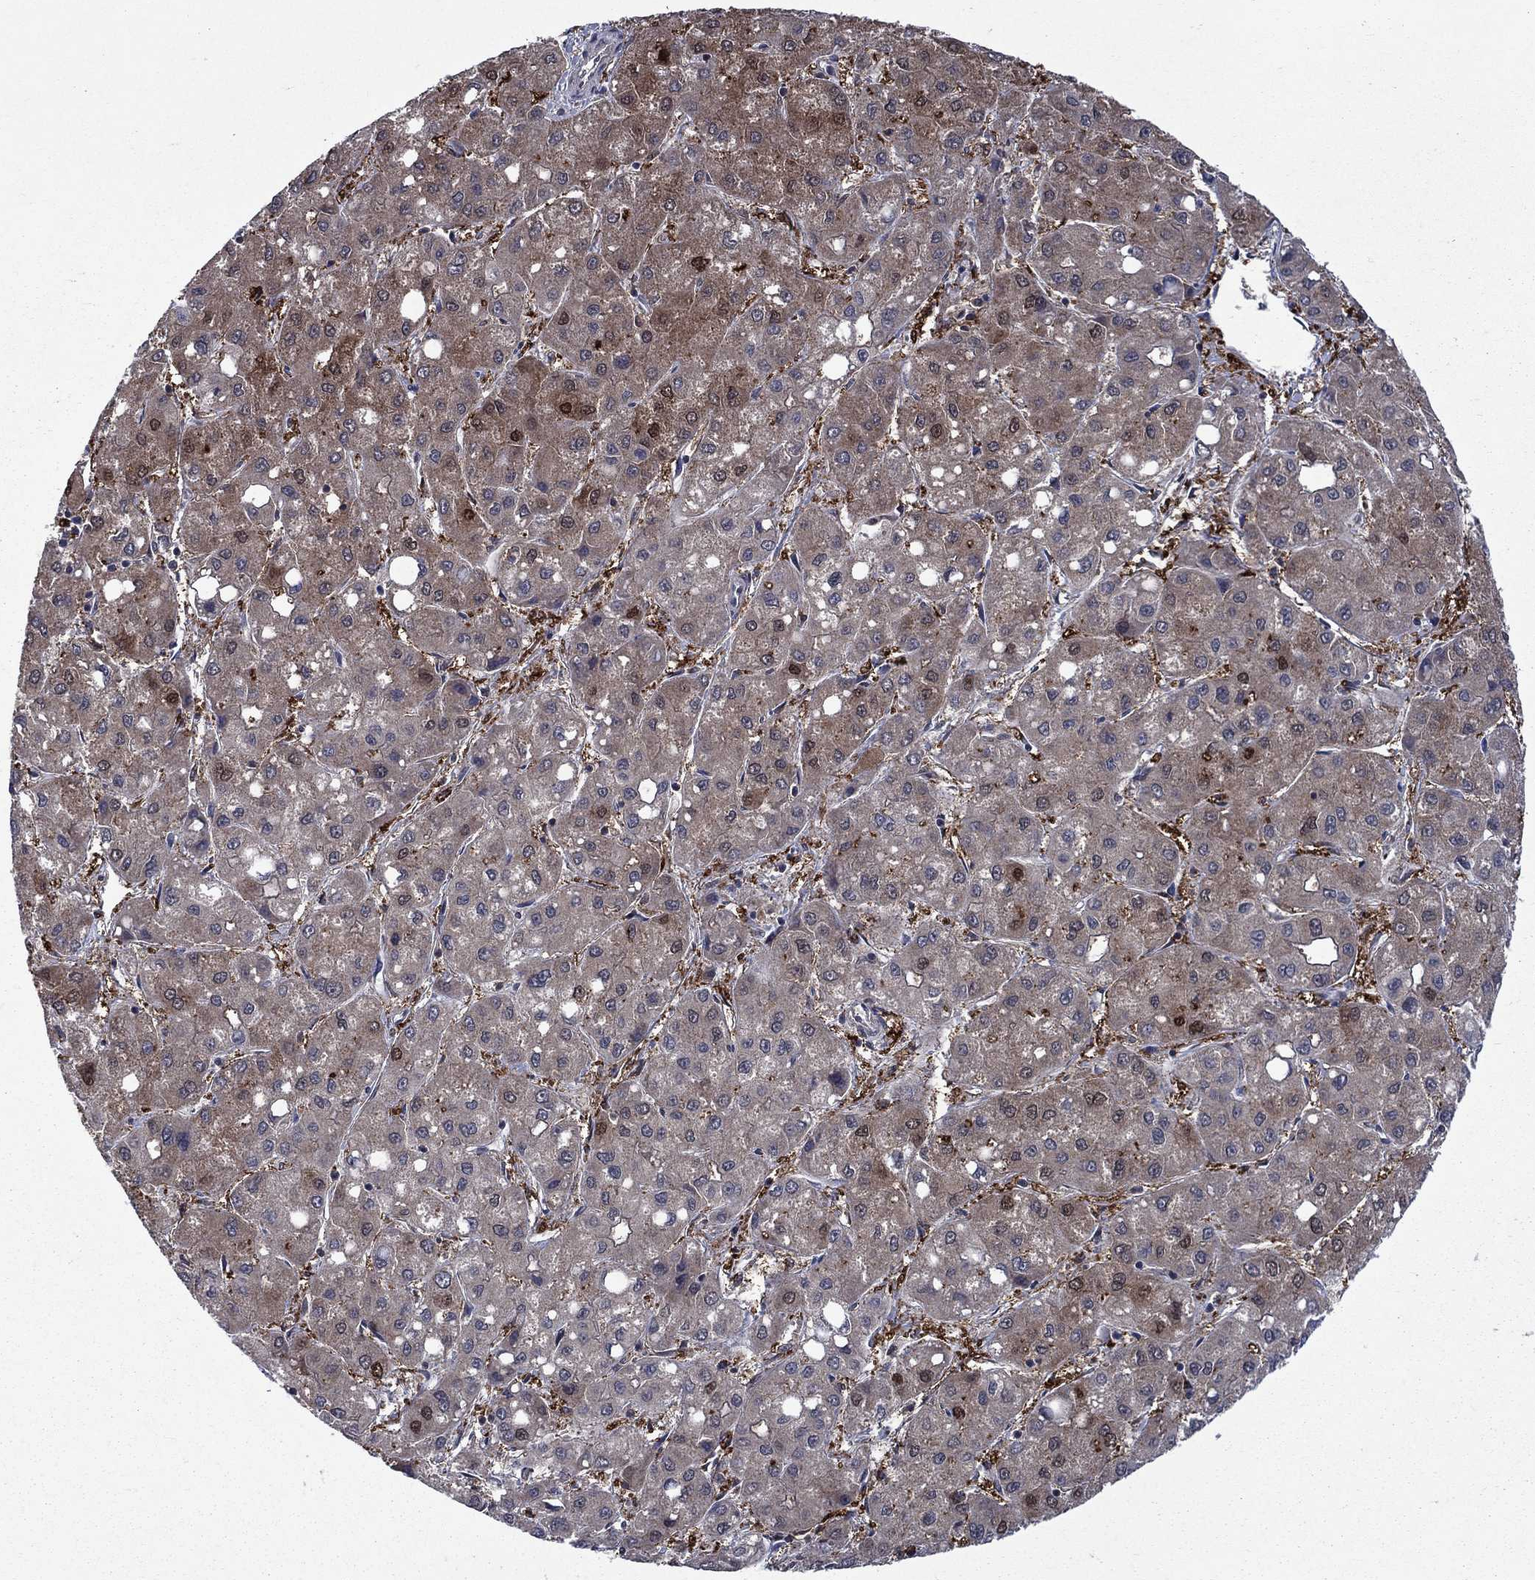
{"staining": {"intensity": "strong", "quantity": "25%-75%", "location": "cytoplasmic/membranous,nuclear"}, "tissue": "liver cancer", "cell_type": "Tumor cells", "image_type": "cancer", "snomed": [{"axis": "morphology", "description": "Carcinoma, Hepatocellular, NOS"}, {"axis": "topography", "description": "Liver"}], "caption": "Strong cytoplasmic/membranous and nuclear positivity for a protein is present in about 25%-75% of tumor cells of hepatocellular carcinoma (liver) using IHC.", "gene": "CBR1", "patient": {"sex": "male", "age": 73}}